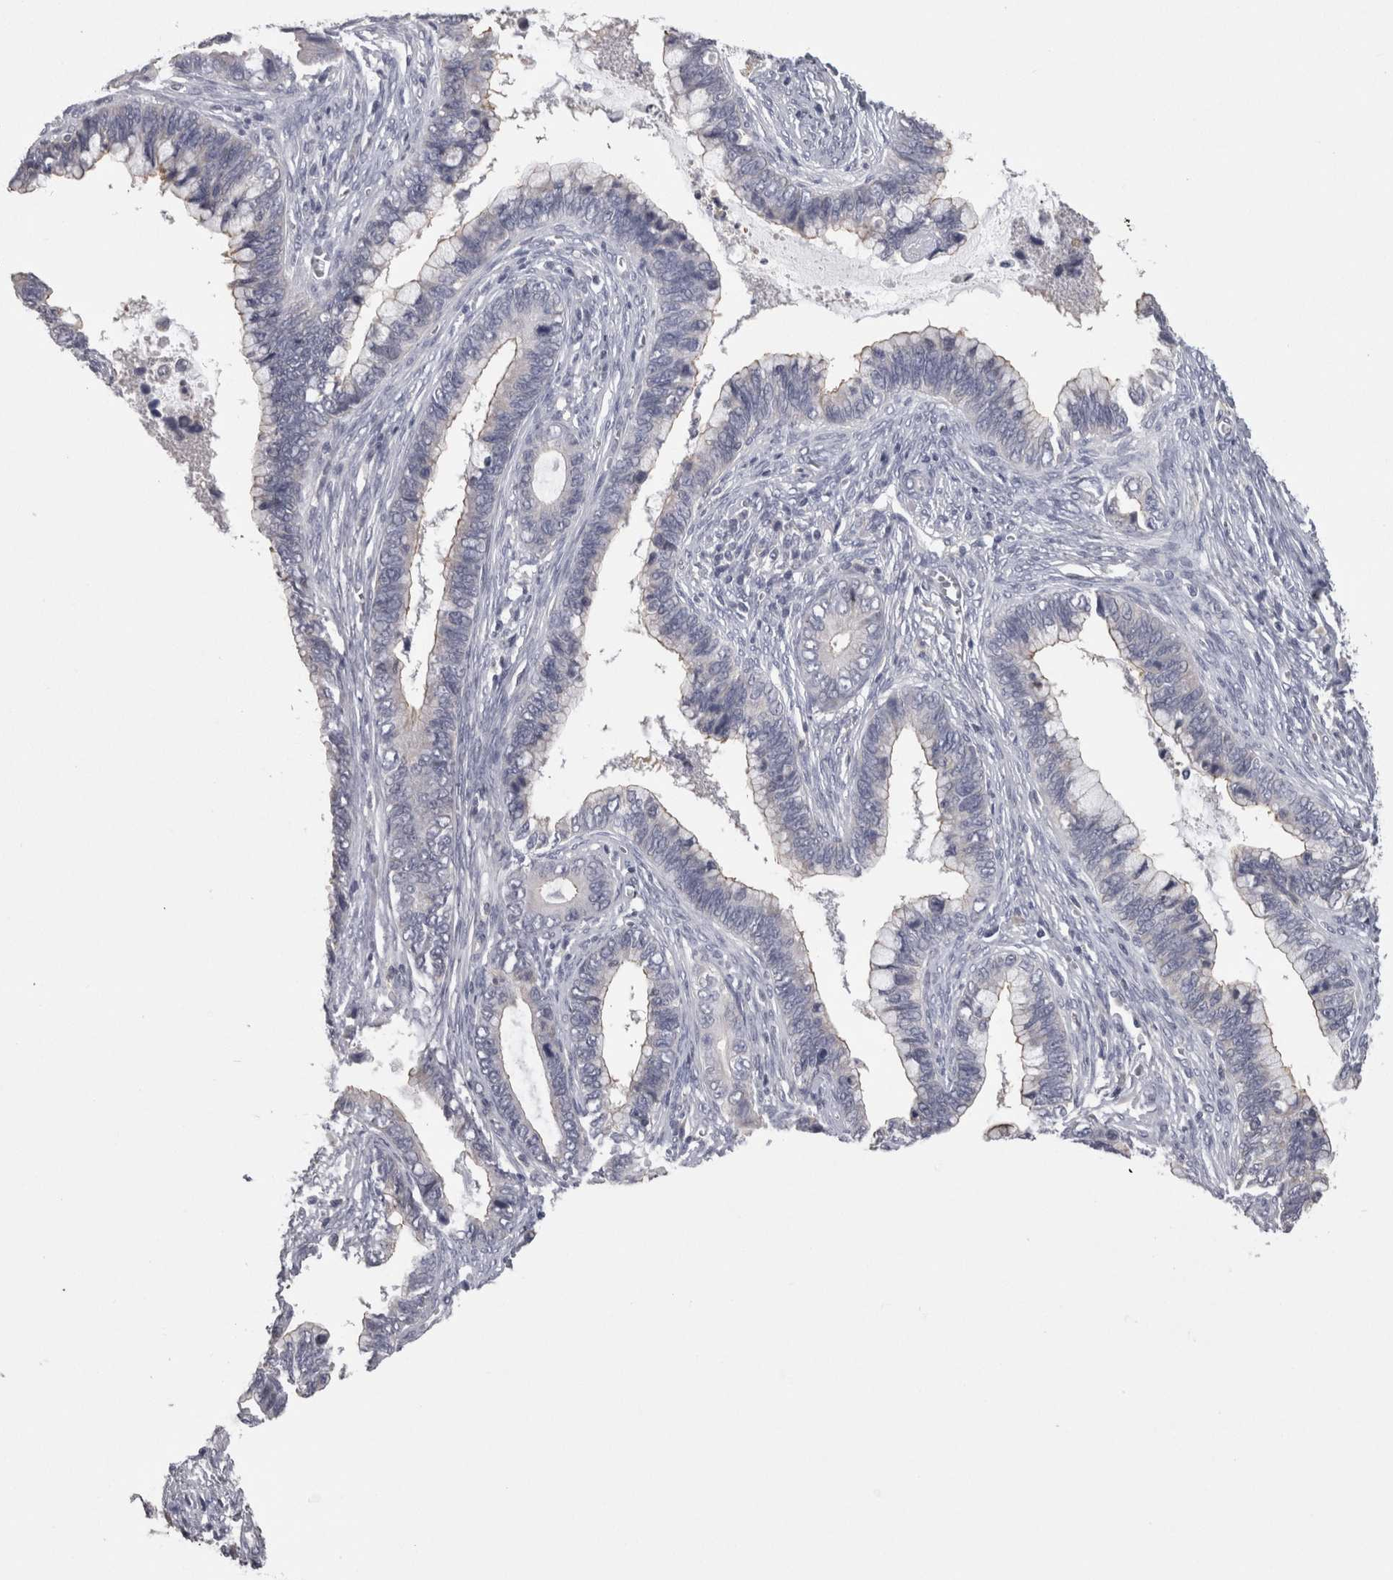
{"staining": {"intensity": "negative", "quantity": "none", "location": "none"}, "tissue": "cervical cancer", "cell_type": "Tumor cells", "image_type": "cancer", "snomed": [{"axis": "morphology", "description": "Adenocarcinoma, NOS"}, {"axis": "topography", "description": "Cervix"}], "caption": "IHC photomicrograph of adenocarcinoma (cervical) stained for a protein (brown), which exhibits no positivity in tumor cells. (DAB immunohistochemistry (IHC), high magnification).", "gene": "PON3", "patient": {"sex": "female", "age": 44}}